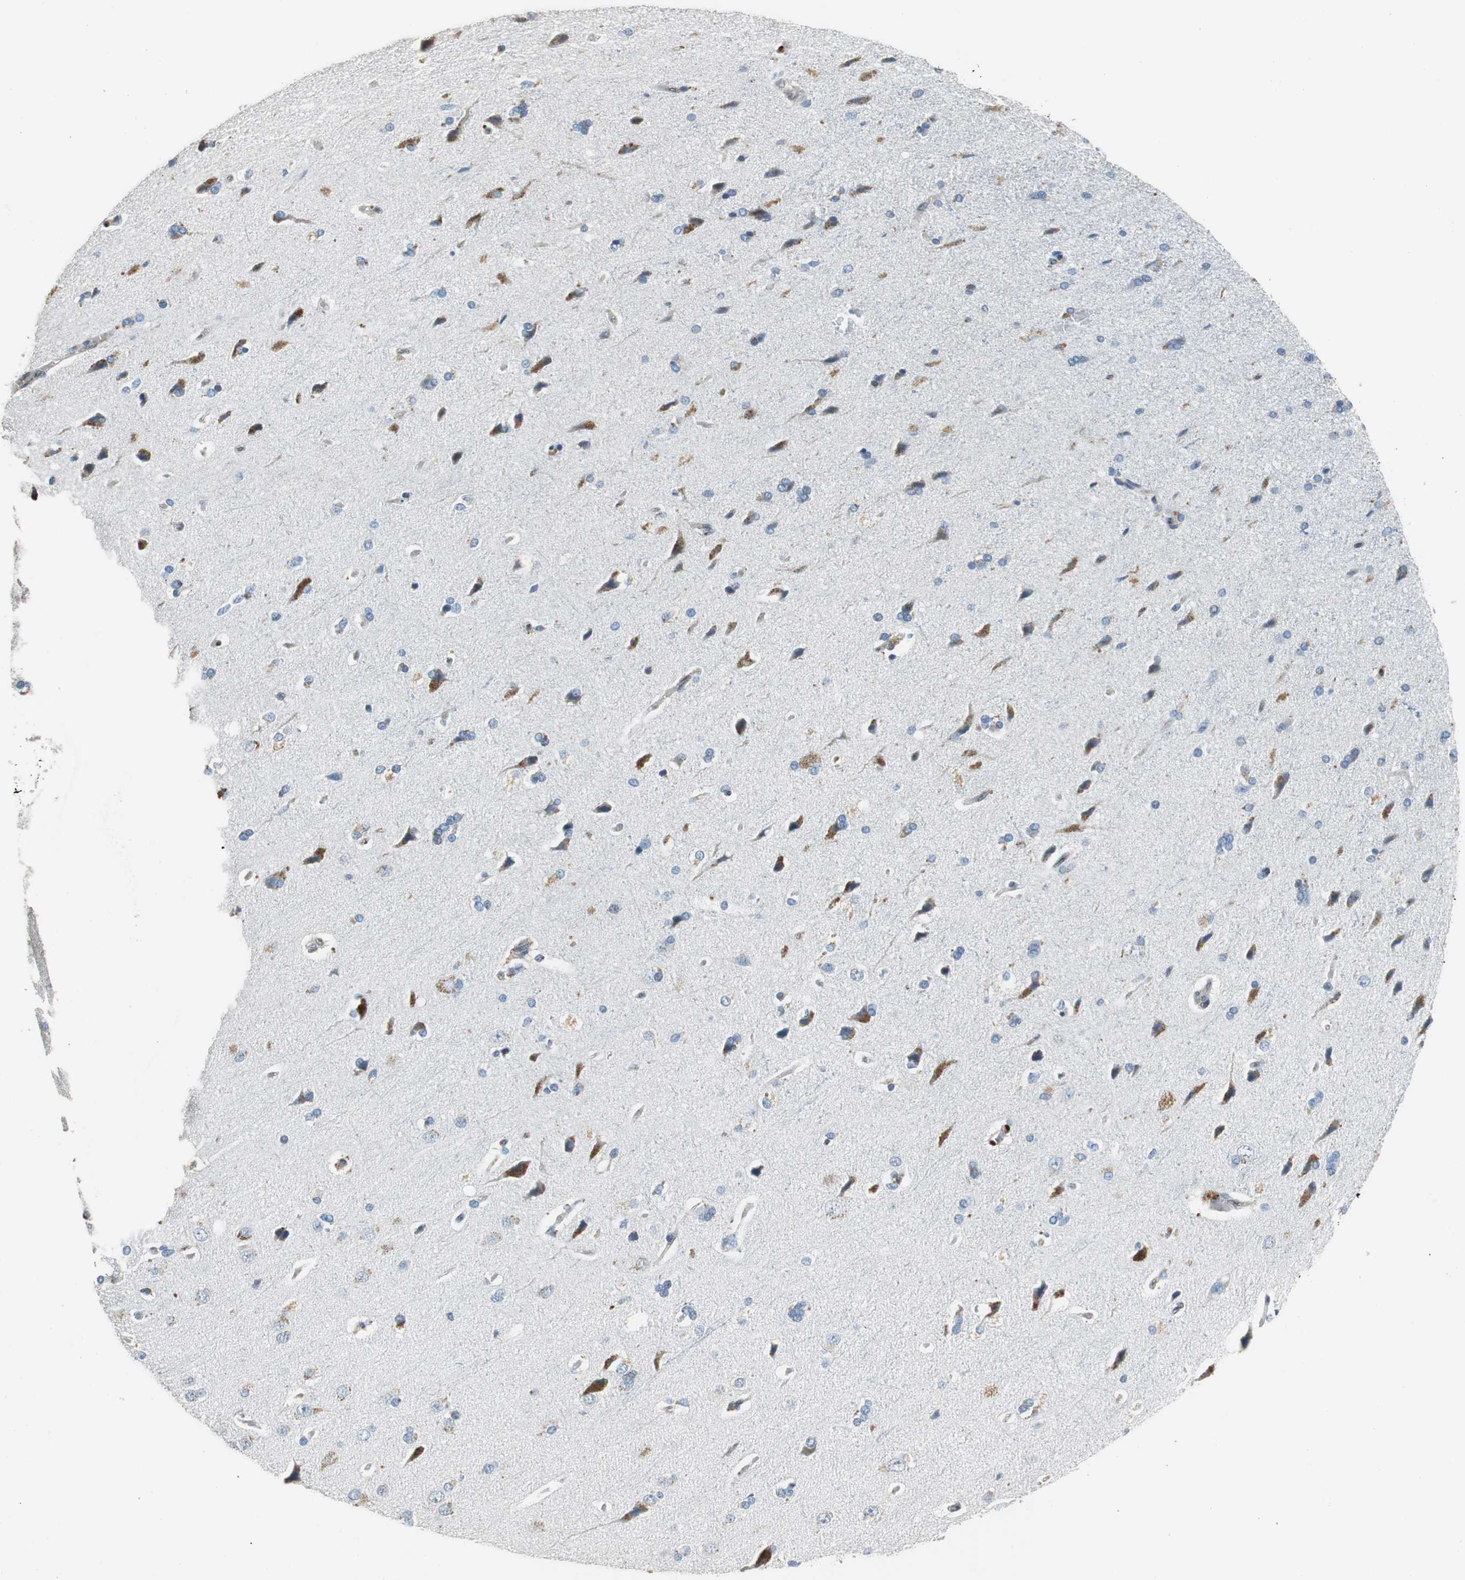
{"staining": {"intensity": "negative", "quantity": "none", "location": "none"}, "tissue": "cerebral cortex", "cell_type": "Endothelial cells", "image_type": "normal", "snomed": [{"axis": "morphology", "description": "Normal tissue, NOS"}, {"axis": "topography", "description": "Cerebral cortex"}], "caption": "This is an immunohistochemistry image of unremarkable cerebral cortex. There is no positivity in endothelial cells.", "gene": "GSDMD", "patient": {"sex": "male", "age": 62}}